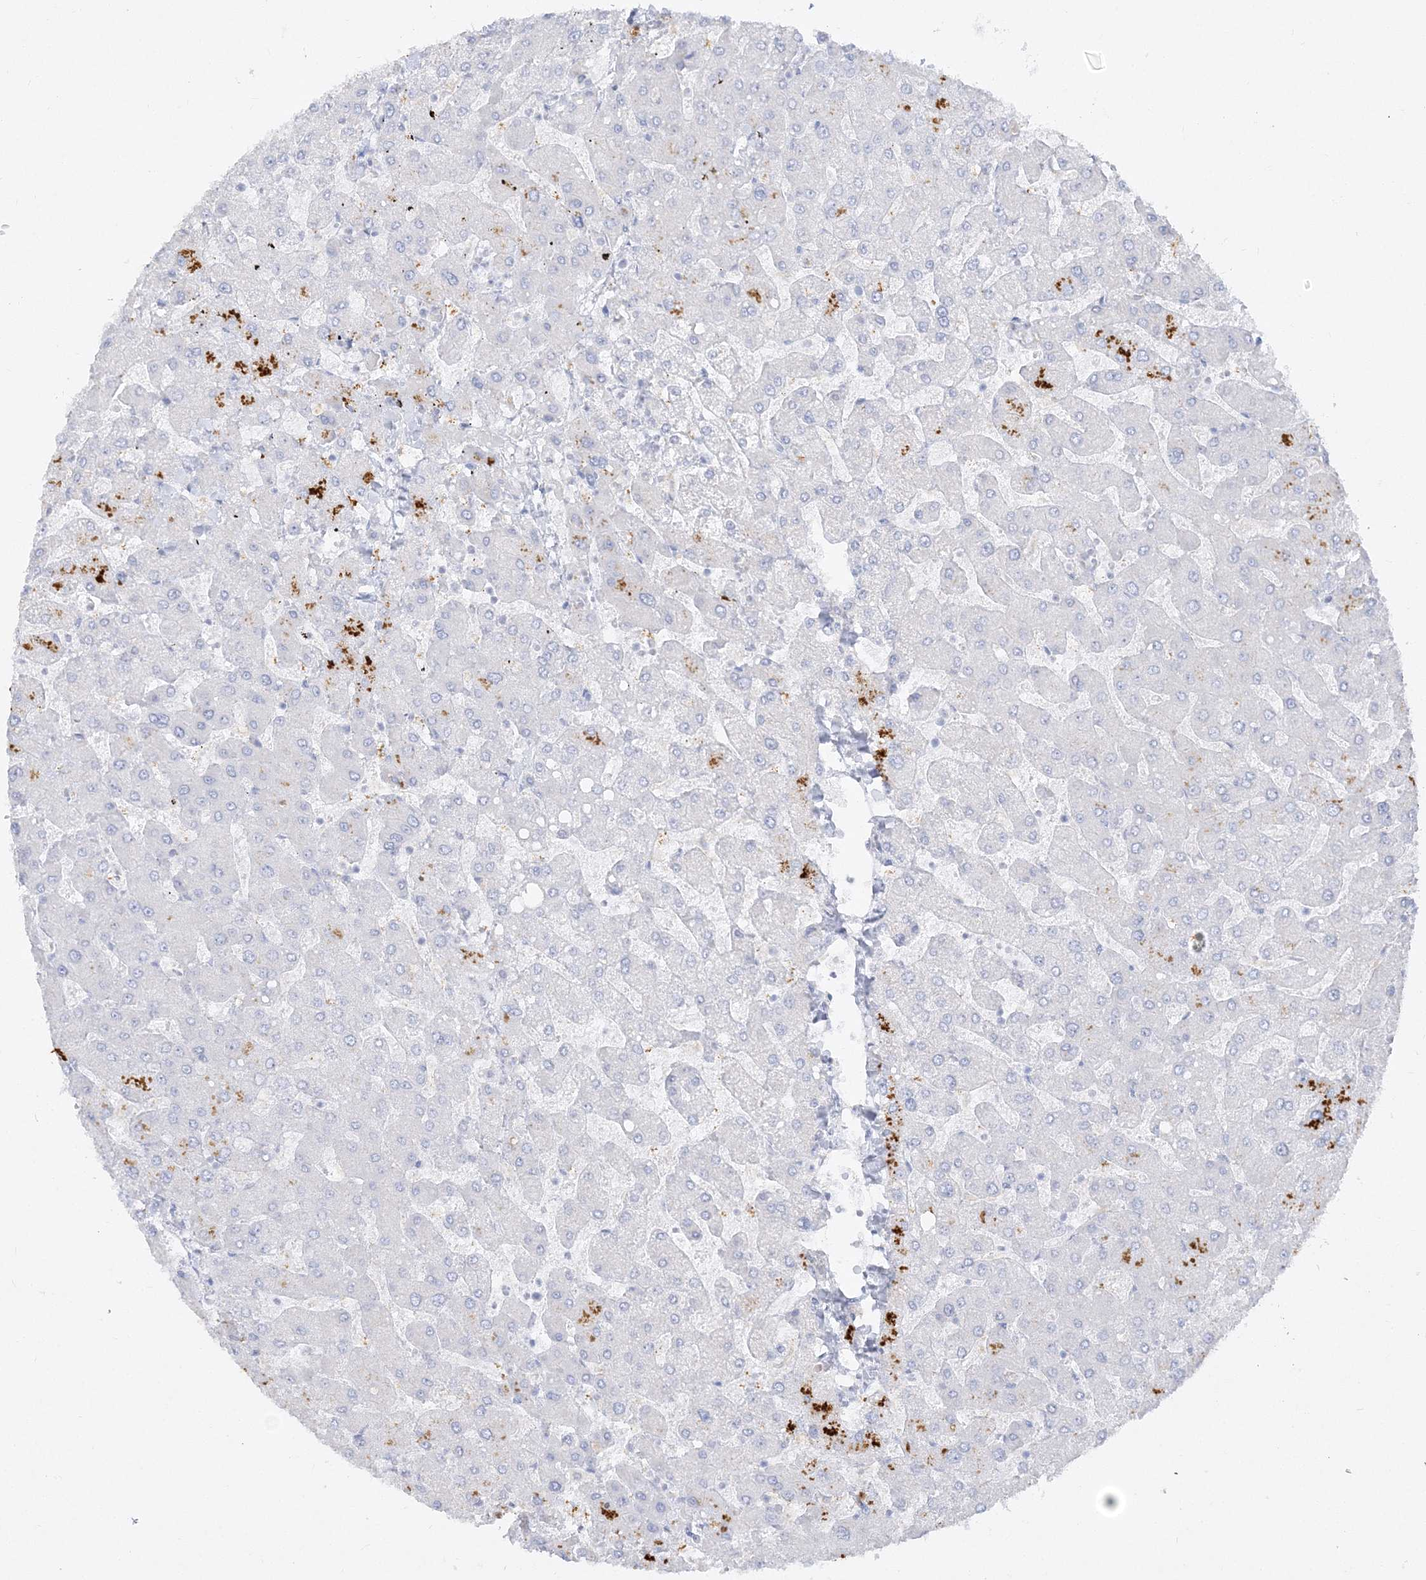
{"staining": {"intensity": "negative", "quantity": "none", "location": "none"}, "tissue": "liver", "cell_type": "Cholangiocytes", "image_type": "normal", "snomed": [{"axis": "morphology", "description": "Normal tissue, NOS"}, {"axis": "topography", "description": "Liver"}], "caption": "IHC micrograph of unremarkable liver stained for a protein (brown), which exhibits no positivity in cholangiocytes. The staining is performed using DAB (3,3'-diaminobenzidine) brown chromogen with nuclei counter-stained in using hematoxylin.", "gene": "GPAT2", "patient": {"sex": "male", "age": 55}}